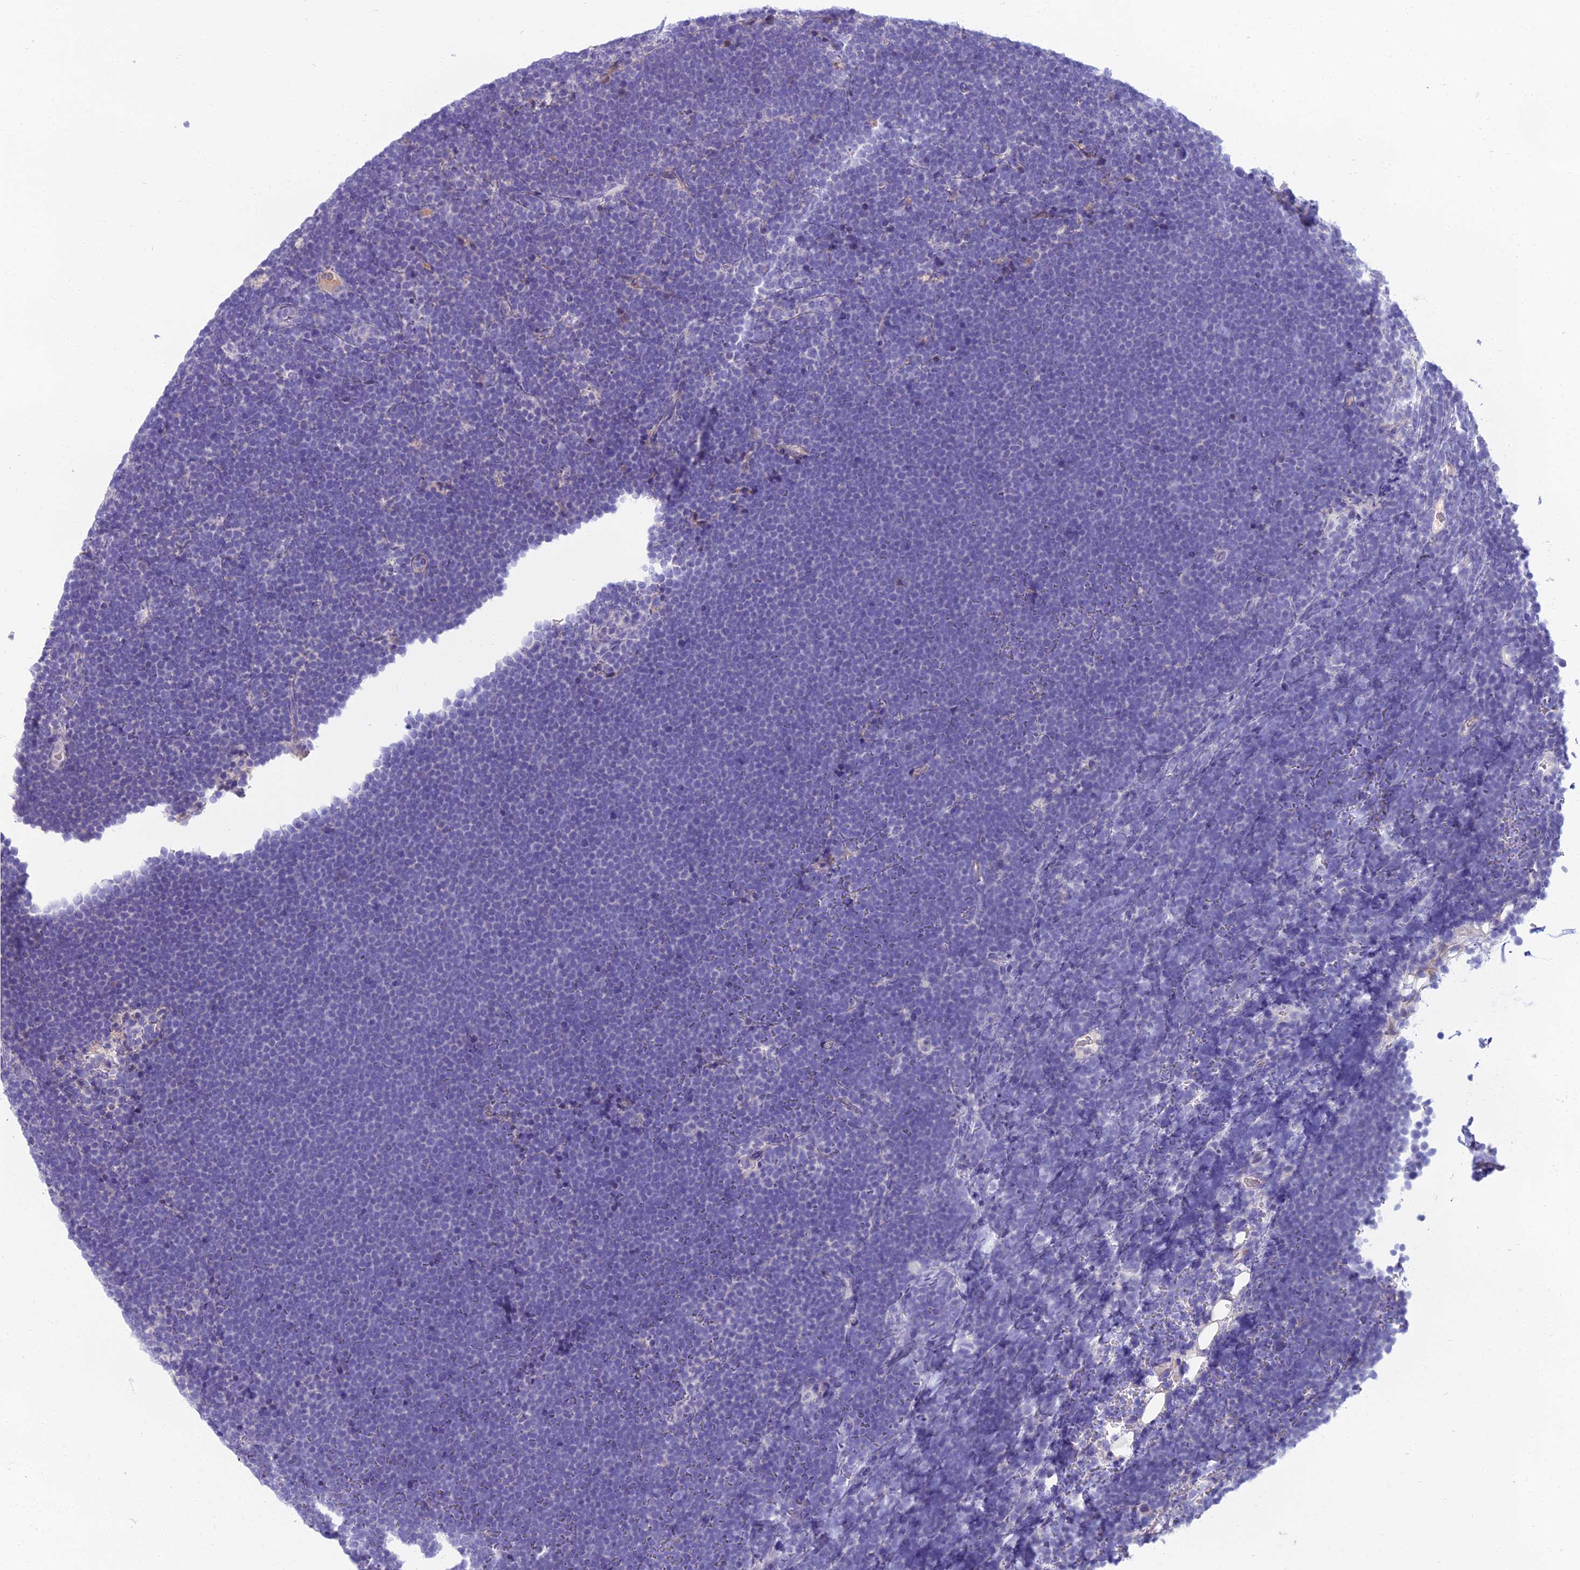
{"staining": {"intensity": "negative", "quantity": "none", "location": "none"}, "tissue": "lymphoma", "cell_type": "Tumor cells", "image_type": "cancer", "snomed": [{"axis": "morphology", "description": "Malignant lymphoma, non-Hodgkin's type, High grade"}, {"axis": "topography", "description": "Lymph node"}], "caption": "Immunohistochemistry (IHC) image of neoplastic tissue: human high-grade malignant lymphoma, non-Hodgkin's type stained with DAB (3,3'-diaminobenzidine) exhibits no significant protein staining in tumor cells. Nuclei are stained in blue.", "gene": "SPTLC3", "patient": {"sex": "male", "age": 13}}